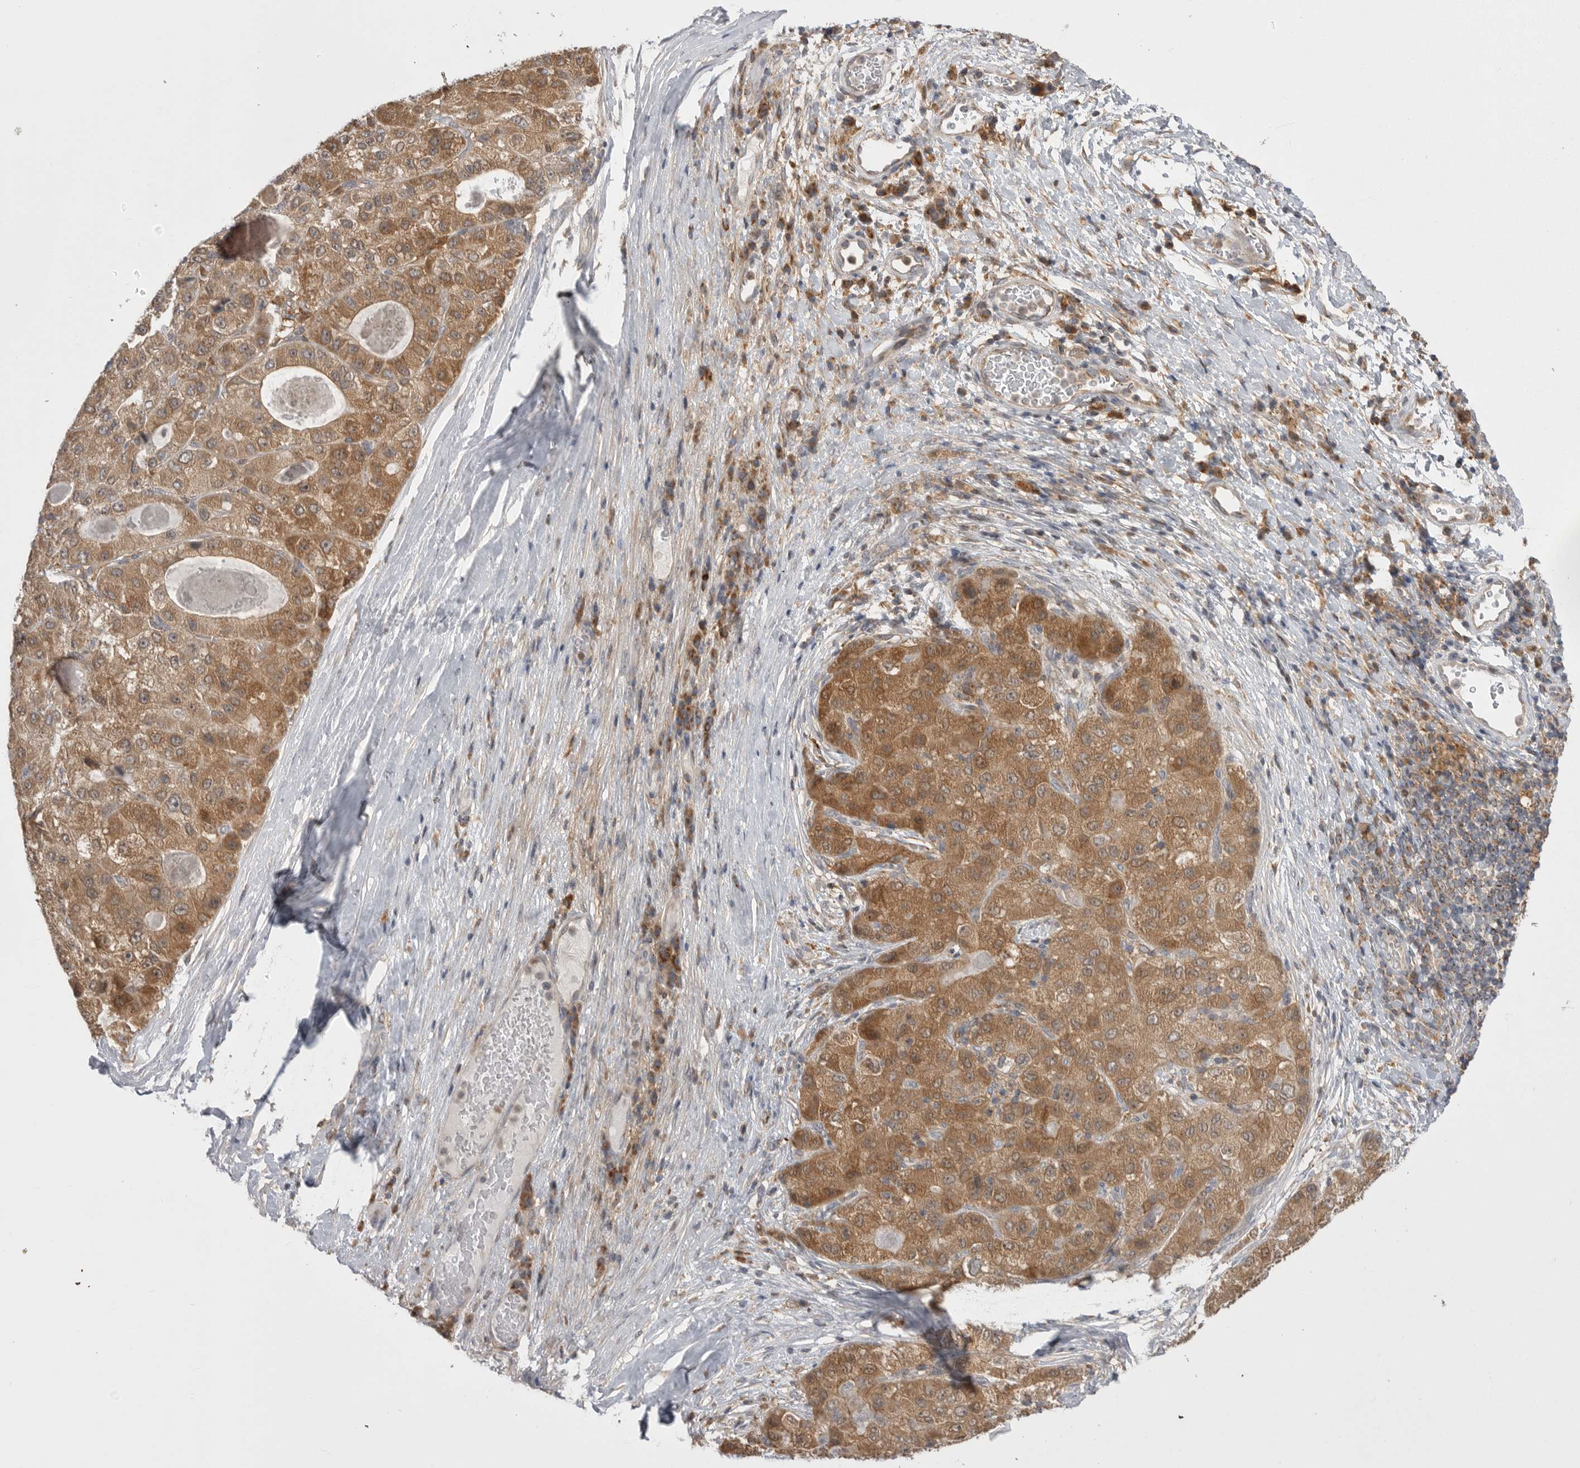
{"staining": {"intensity": "moderate", "quantity": ">75%", "location": "cytoplasmic/membranous"}, "tissue": "liver cancer", "cell_type": "Tumor cells", "image_type": "cancer", "snomed": [{"axis": "morphology", "description": "Carcinoma, Hepatocellular, NOS"}, {"axis": "topography", "description": "Liver"}], "caption": "Immunohistochemistry (IHC) (DAB (3,3'-diaminobenzidine)) staining of human liver cancer (hepatocellular carcinoma) displays moderate cytoplasmic/membranous protein expression in about >75% of tumor cells.", "gene": "KYAT3", "patient": {"sex": "male", "age": 80}}